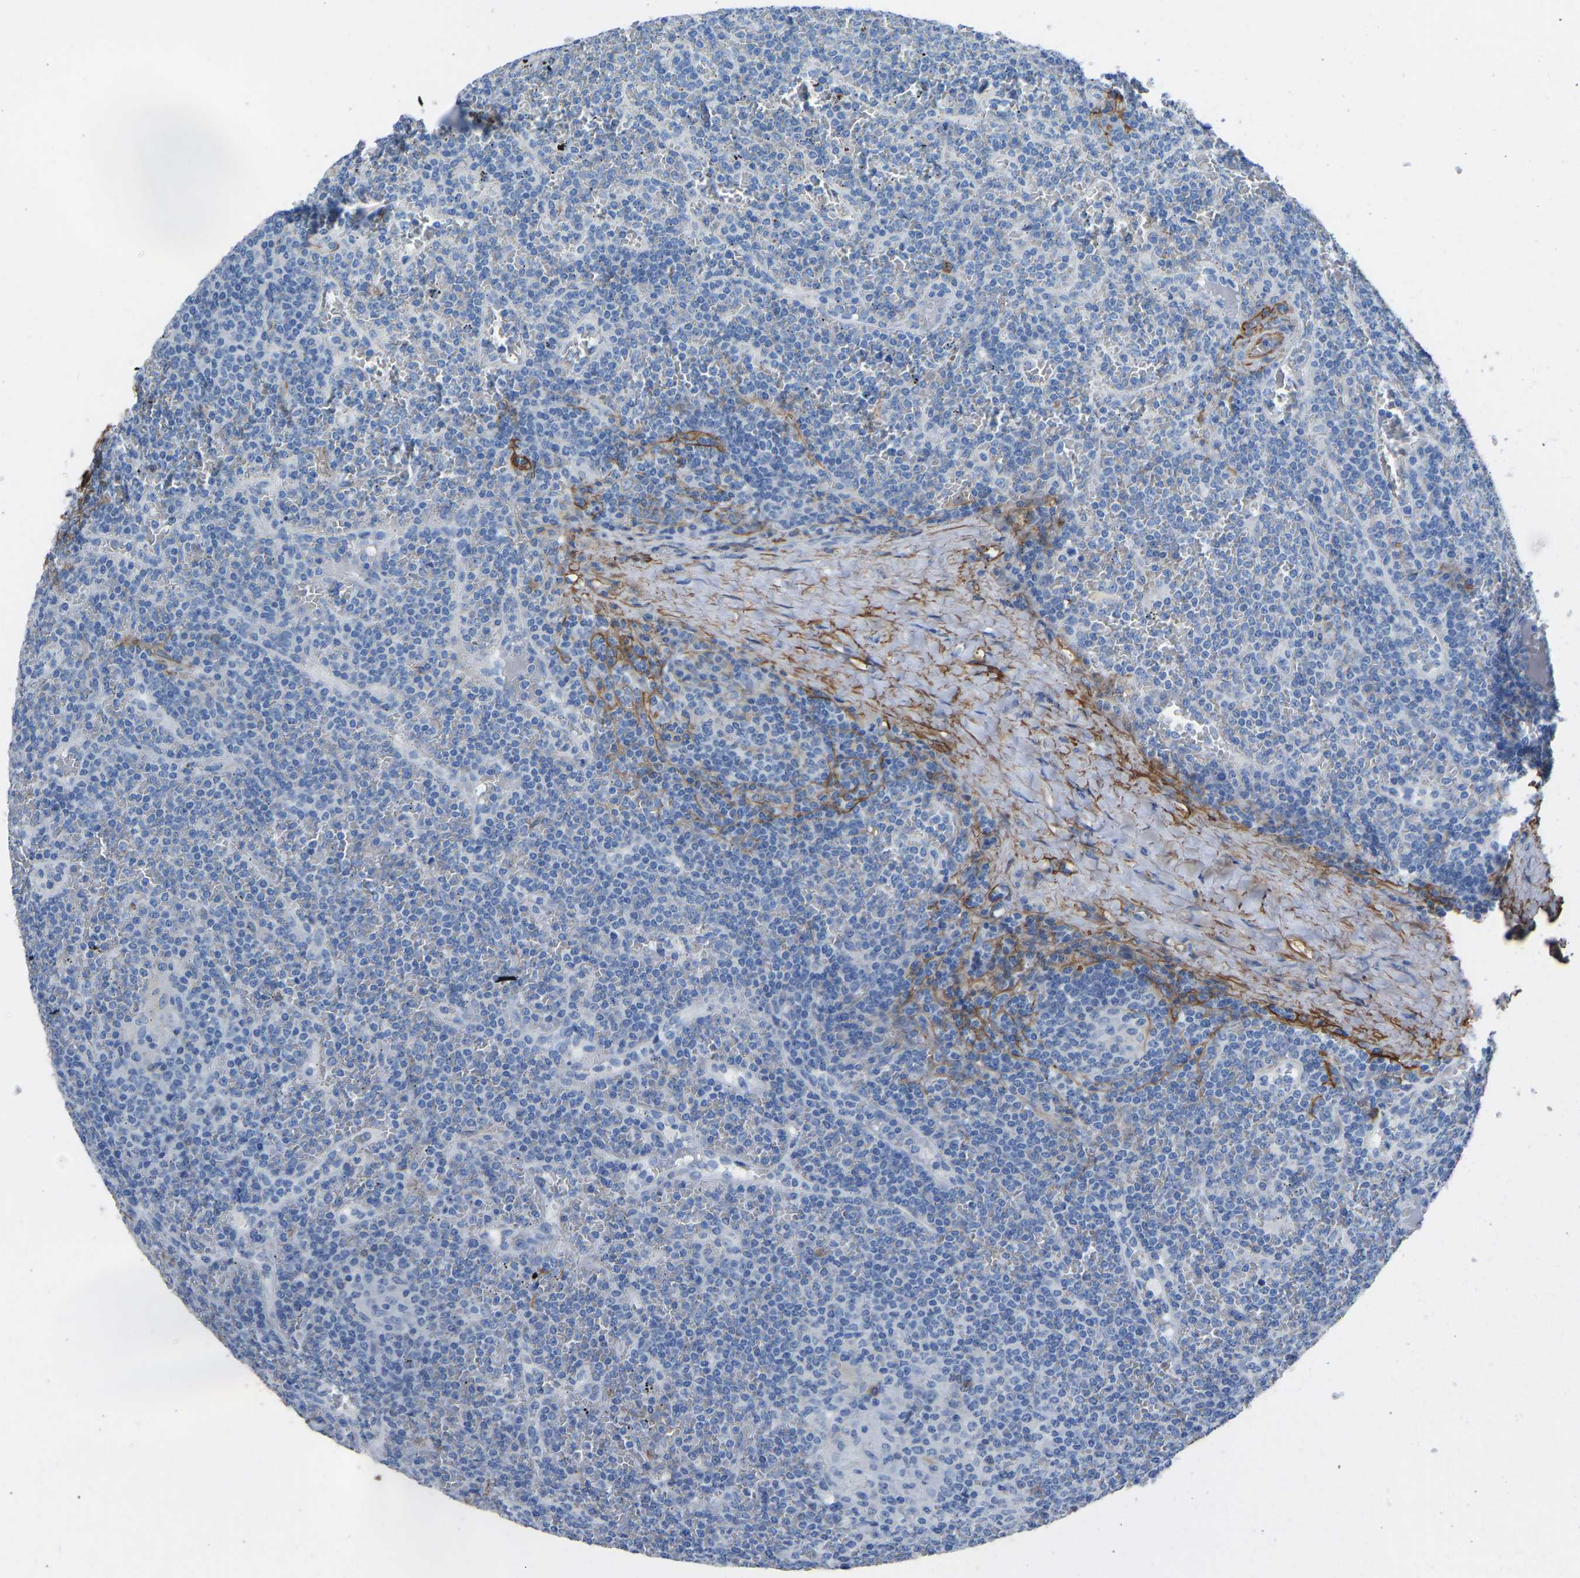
{"staining": {"intensity": "negative", "quantity": "none", "location": "none"}, "tissue": "lymphoma", "cell_type": "Tumor cells", "image_type": "cancer", "snomed": [{"axis": "morphology", "description": "Malignant lymphoma, non-Hodgkin's type, Low grade"}, {"axis": "topography", "description": "Spleen"}], "caption": "The micrograph reveals no significant positivity in tumor cells of lymphoma. (Immunohistochemistry, brightfield microscopy, high magnification).", "gene": "MYH10", "patient": {"sex": "female", "age": 19}}